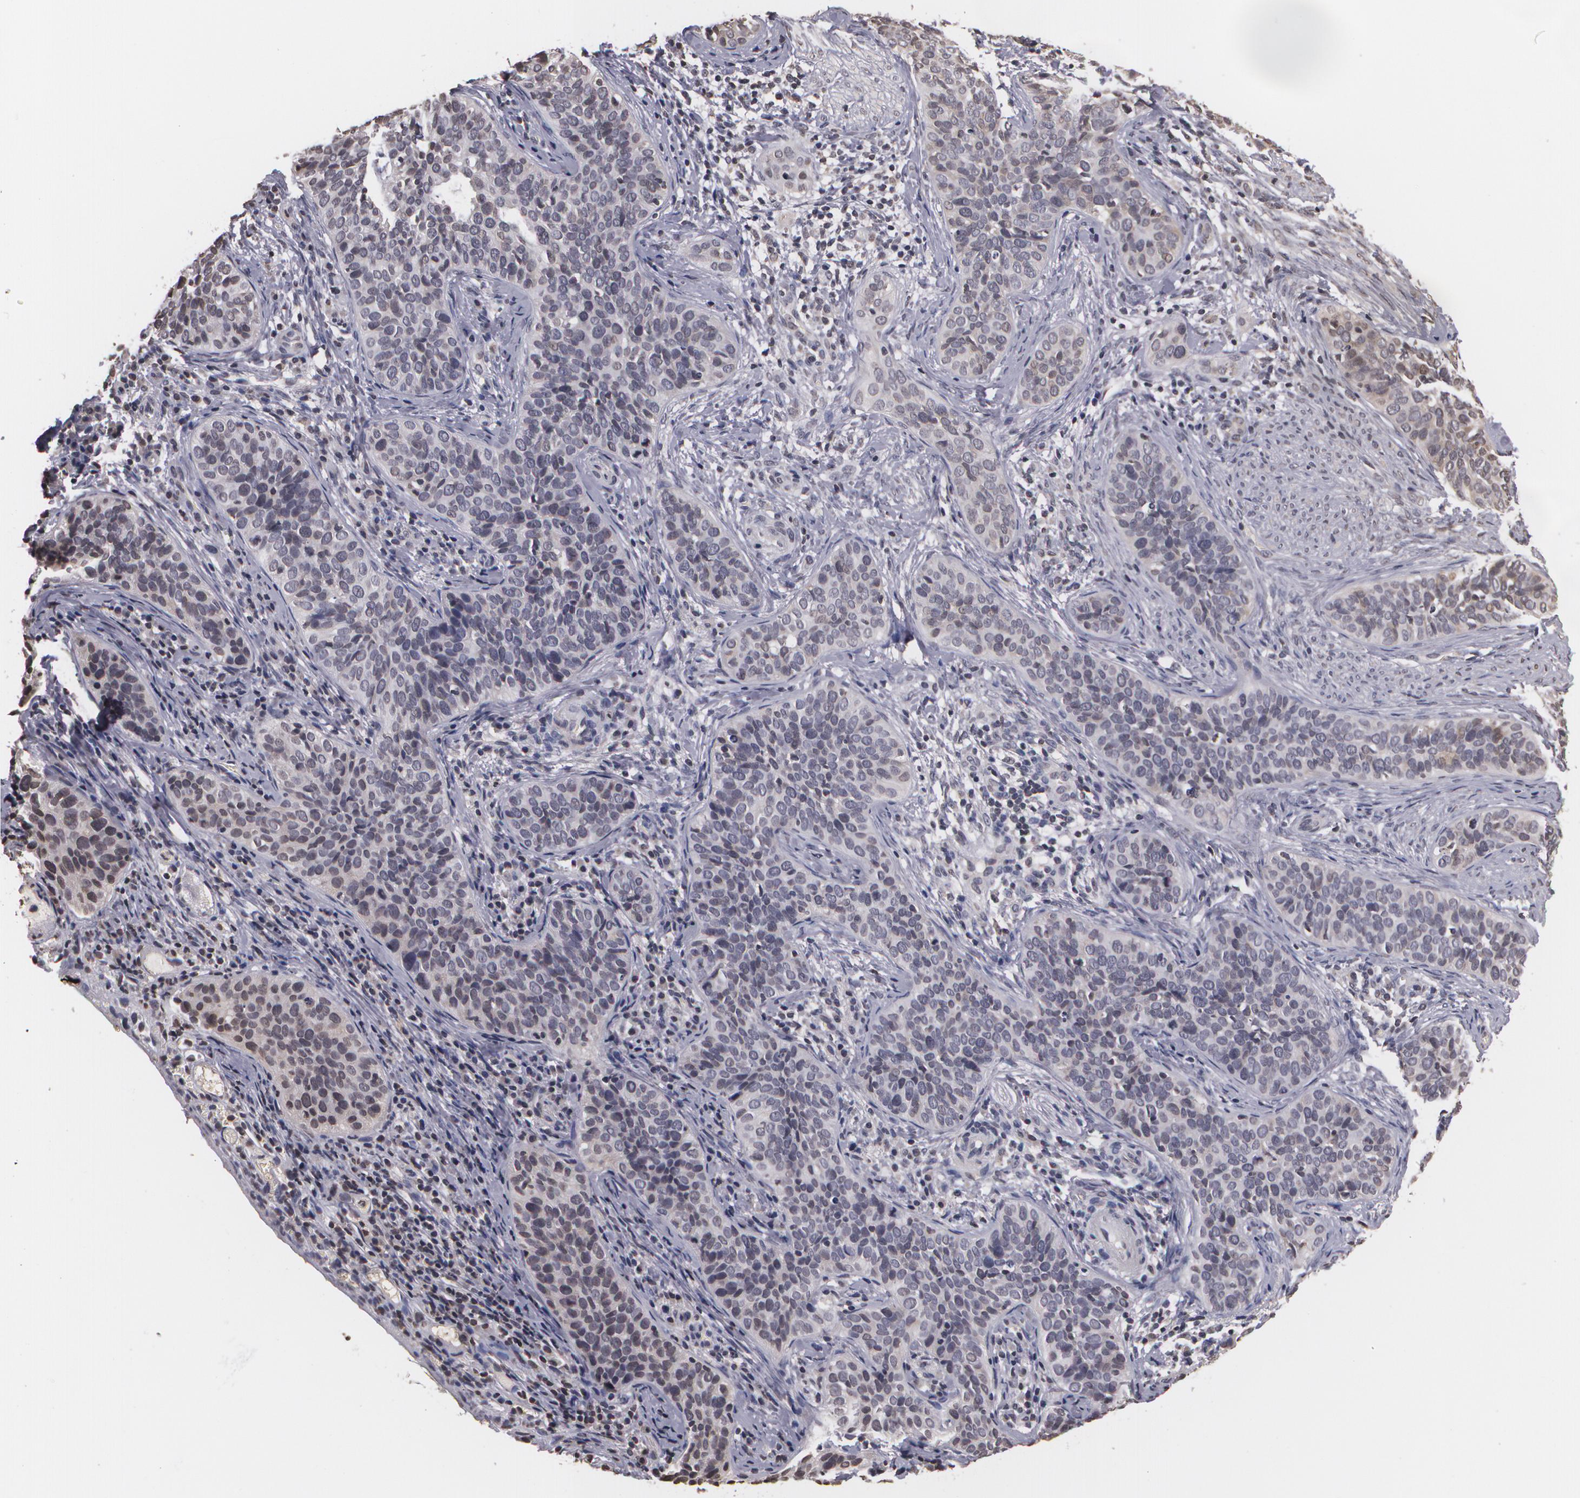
{"staining": {"intensity": "negative", "quantity": "none", "location": "none"}, "tissue": "cervical cancer", "cell_type": "Tumor cells", "image_type": "cancer", "snomed": [{"axis": "morphology", "description": "Squamous cell carcinoma, NOS"}, {"axis": "topography", "description": "Cervix"}], "caption": "Tumor cells are negative for brown protein staining in cervical squamous cell carcinoma.", "gene": "THRB", "patient": {"sex": "female", "age": 31}}